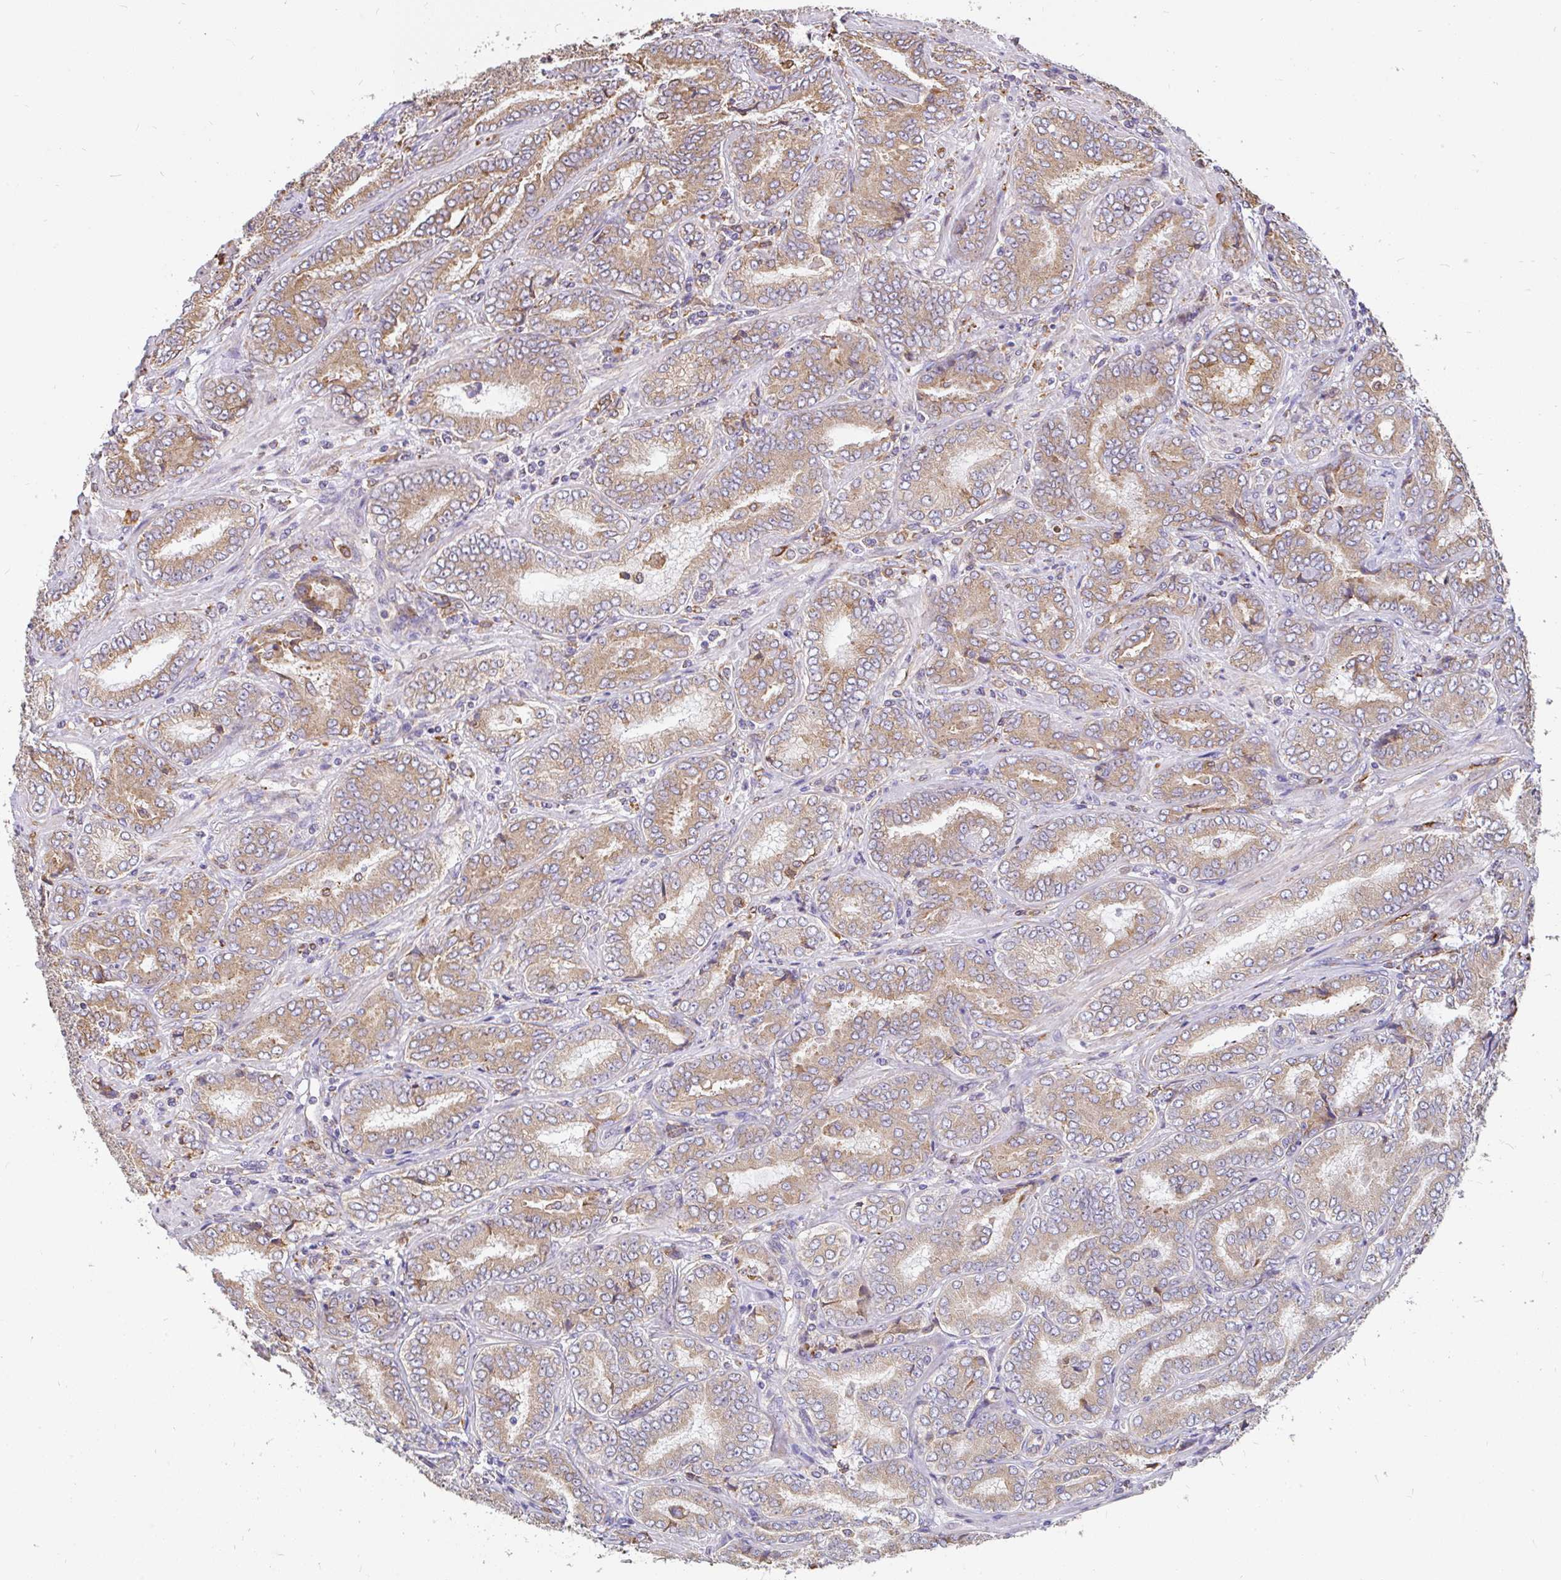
{"staining": {"intensity": "moderate", "quantity": ">75%", "location": "cytoplasmic/membranous"}, "tissue": "prostate cancer", "cell_type": "Tumor cells", "image_type": "cancer", "snomed": [{"axis": "morphology", "description": "Adenocarcinoma, High grade"}, {"axis": "topography", "description": "Prostate"}], "caption": "A micrograph showing moderate cytoplasmic/membranous positivity in approximately >75% of tumor cells in prostate cancer, as visualized by brown immunohistochemical staining.", "gene": "EML5", "patient": {"sex": "male", "age": 72}}